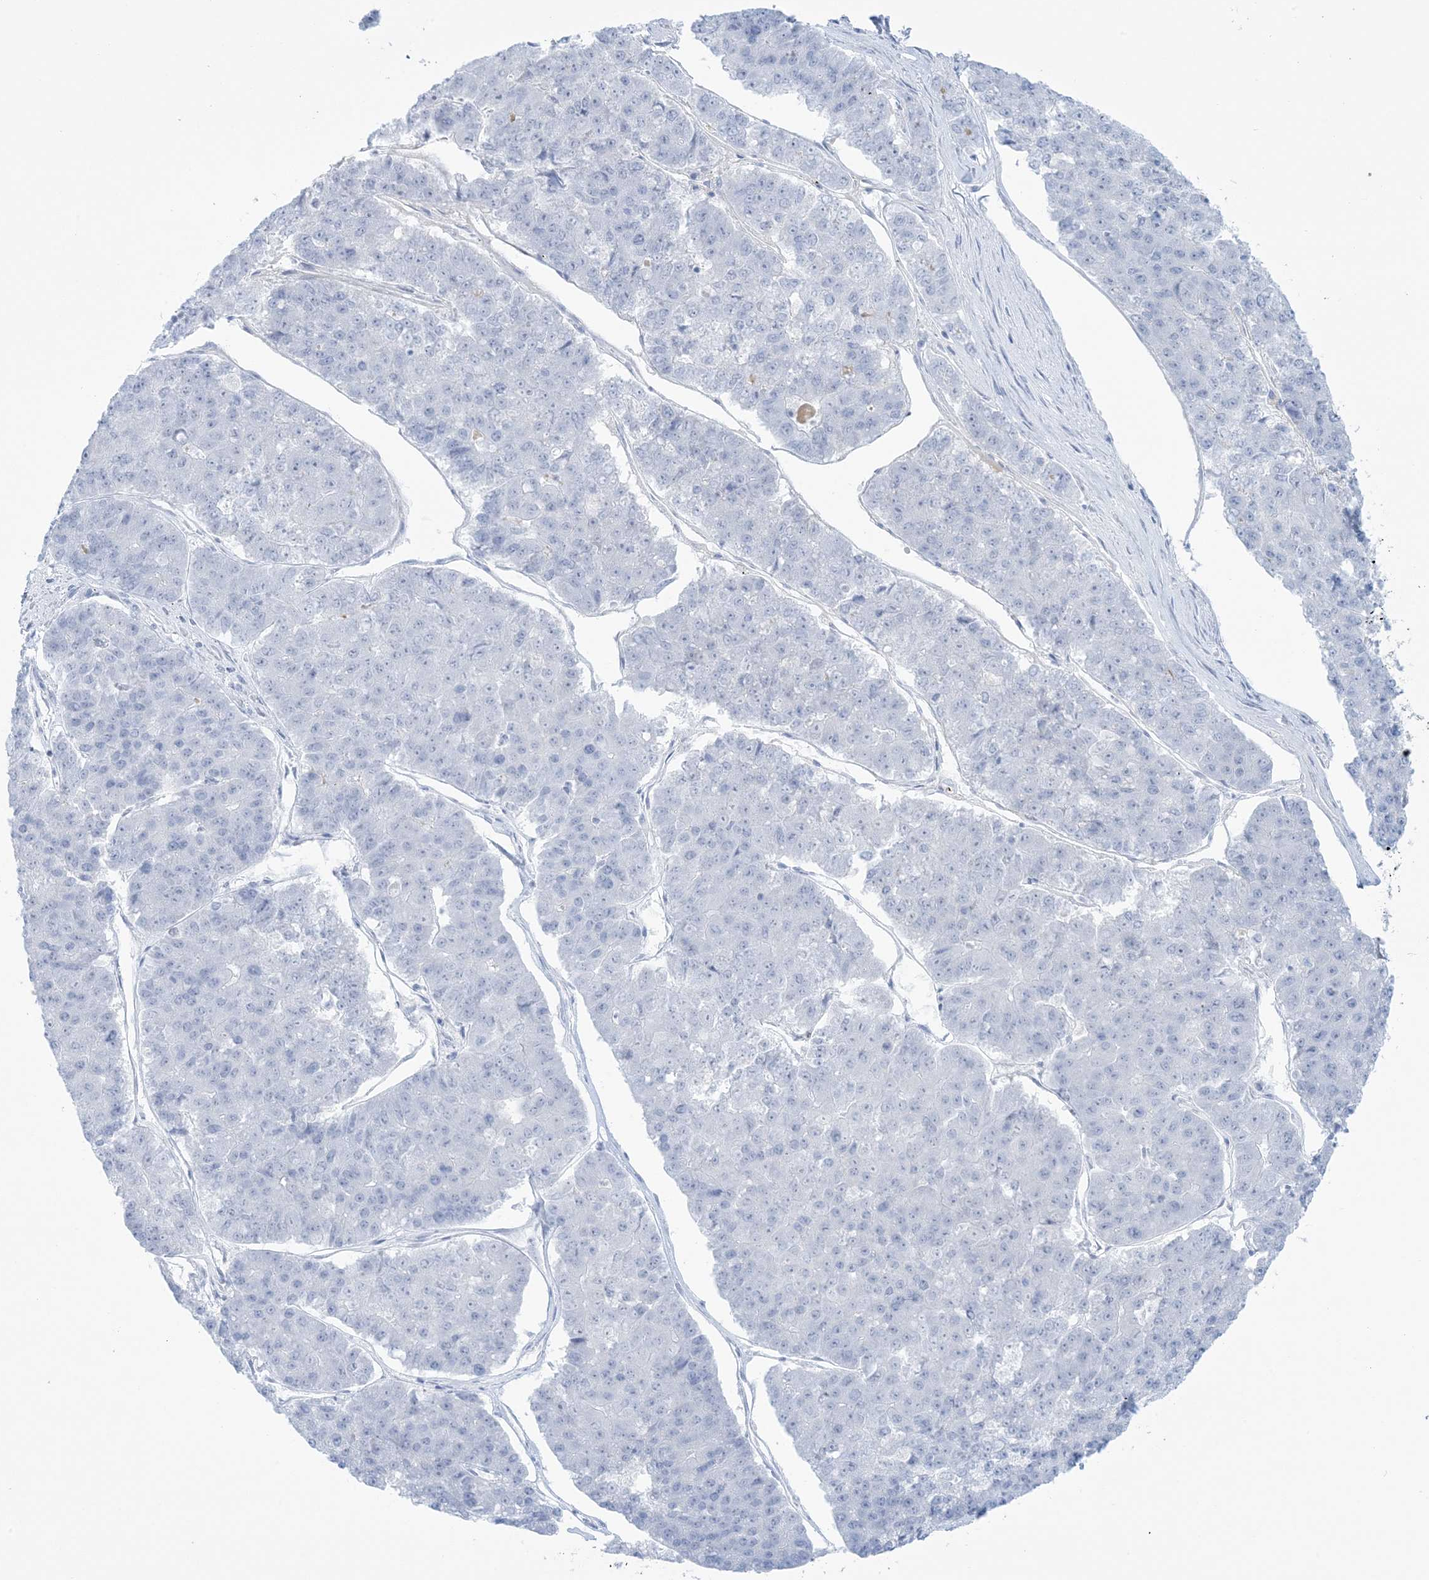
{"staining": {"intensity": "negative", "quantity": "none", "location": "none"}, "tissue": "pancreatic cancer", "cell_type": "Tumor cells", "image_type": "cancer", "snomed": [{"axis": "morphology", "description": "Adenocarcinoma, NOS"}, {"axis": "topography", "description": "Pancreas"}], "caption": "Immunohistochemistry micrograph of human pancreatic cancer (adenocarcinoma) stained for a protein (brown), which displays no staining in tumor cells.", "gene": "AGXT", "patient": {"sex": "male", "age": 50}}